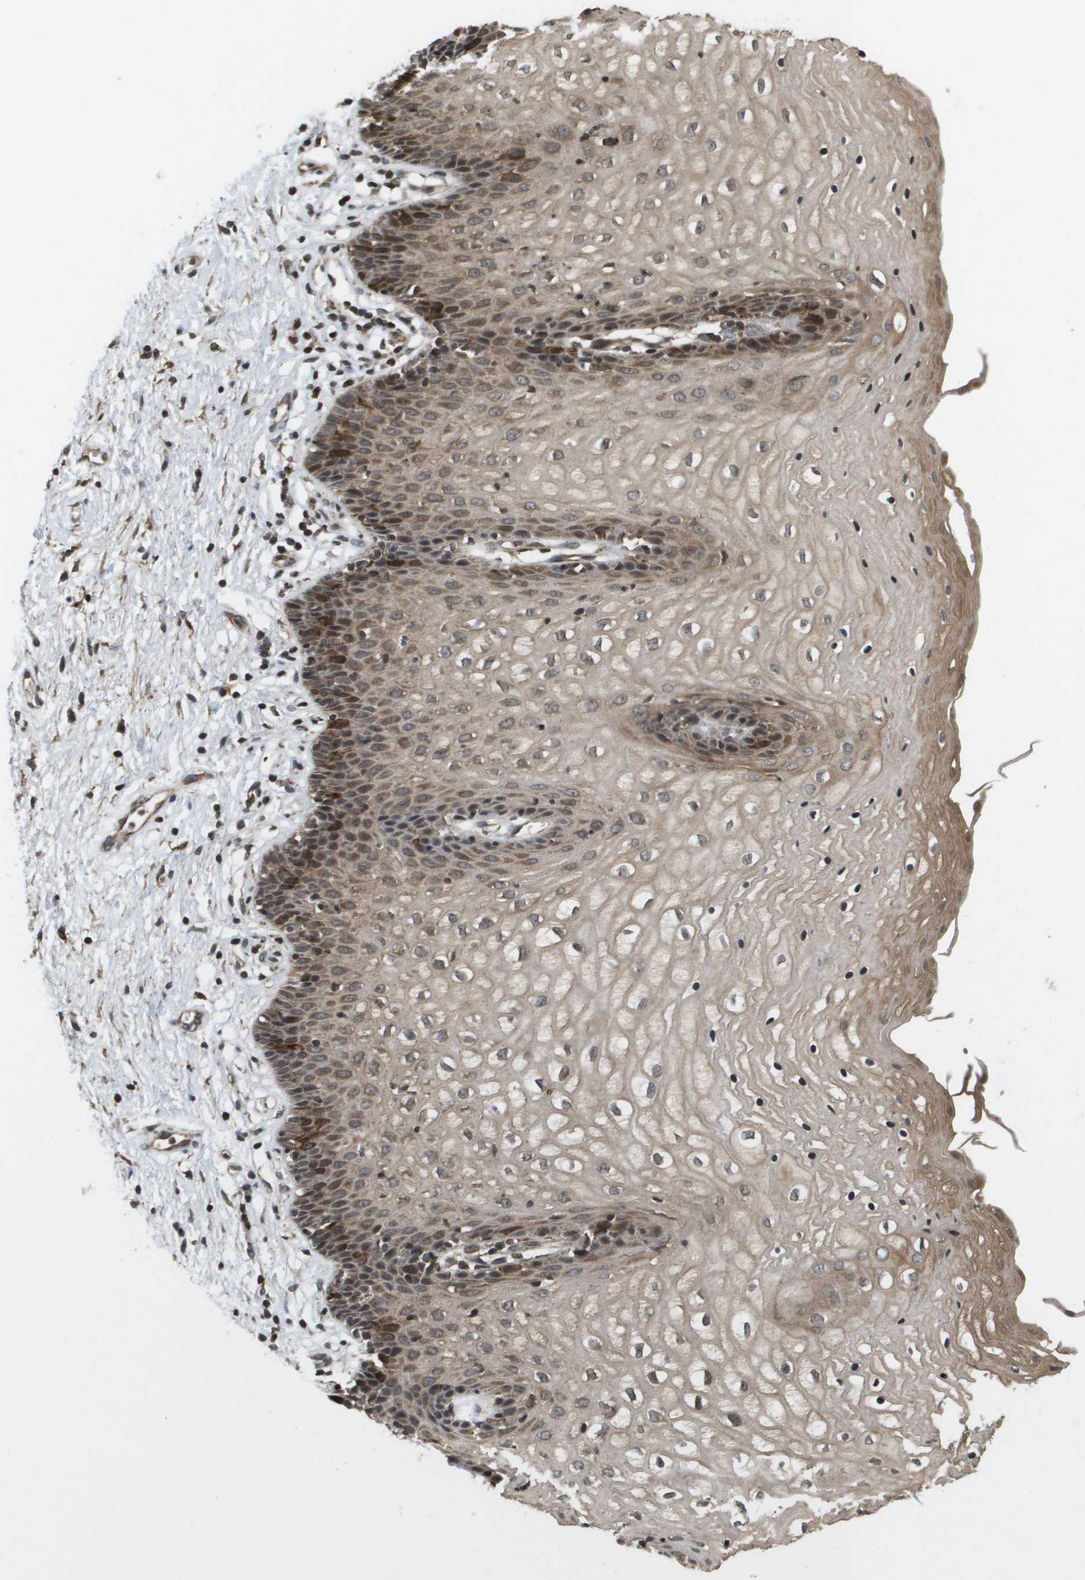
{"staining": {"intensity": "strong", "quantity": "25%-75%", "location": "cytoplasmic/membranous,nuclear"}, "tissue": "vagina", "cell_type": "Squamous epithelial cells", "image_type": "normal", "snomed": [{"axis": "morphology", "description": "Normal tissue, NOS"}, {"axis": "topography", "description": "Vagina"}], "caption": "IHC photomicrograph of unremarkable vagina stained for a protein (brown), which exhibits high levels of strong cytoplasmic/membranous,nuclear staining in approximately 25%-75% of squamous epithelial cells.", "gene": "KIF11", "patient": {"sex": "female", "age": 34}}